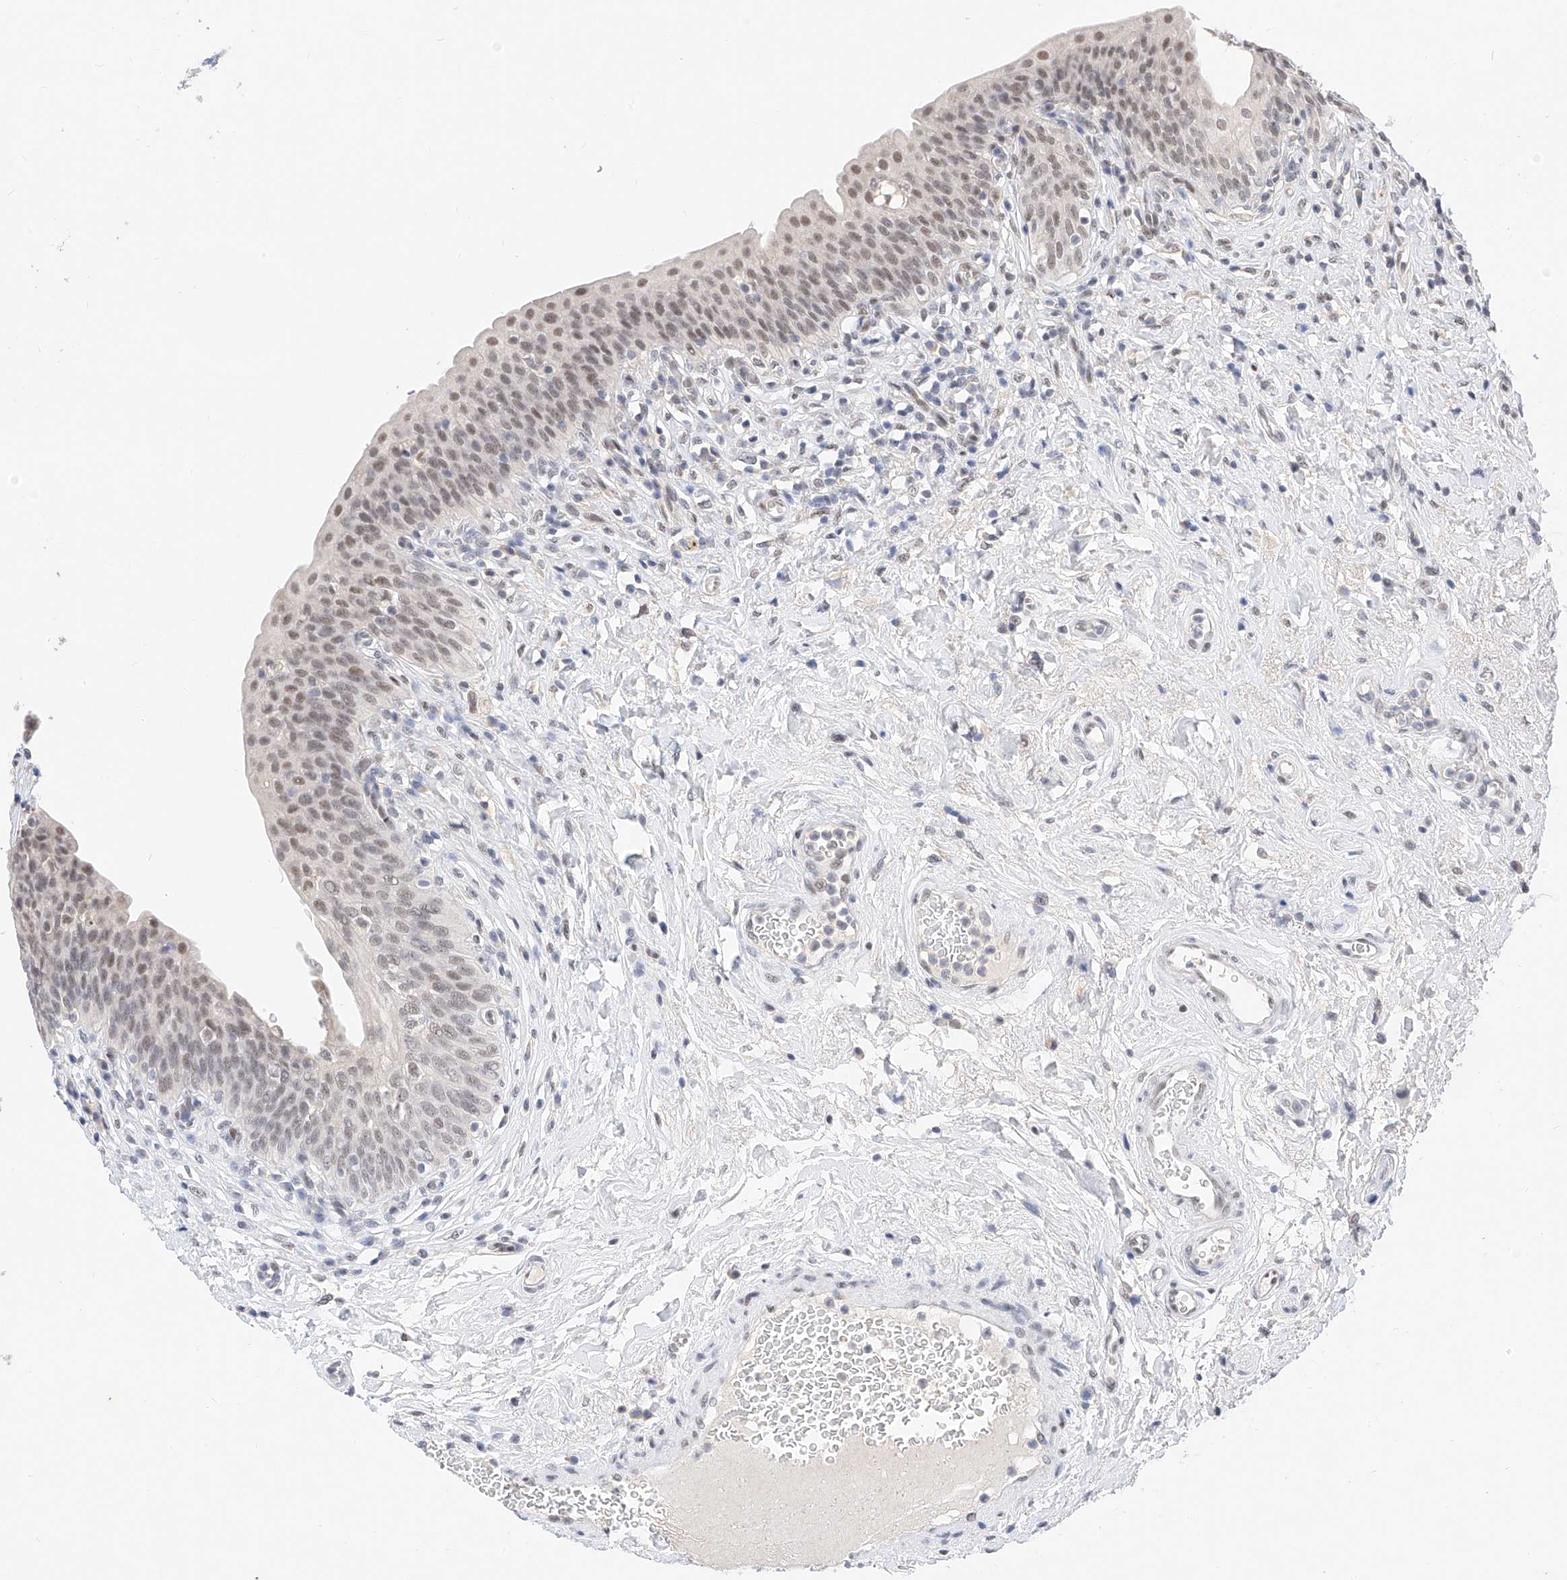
{"staining": {"intensity": "moderate", "quantity": "<25%", "location": "nuclear"}, "tissue": "urinary bladder", "cell_type": "Urothelial cells", "image_type": "normal", "snomed": [{"axis": "morphology", "description": "Normal tissue, NOS"}, {"axis": "topography", "description": "Urinary bladder"}], "caption": "Urothelial cells reveal low levels of moderate nuclear positivity in about <25% of cells in normal urinary bladder. The staining was performed using DAB (3,3'-diaminobenzidine), with brown indicating positive protein expression. Nuclei are stained blue with hematoxylin.", "gene": "KCNJ1", "patient": {"sex": "male", "age": 83}}